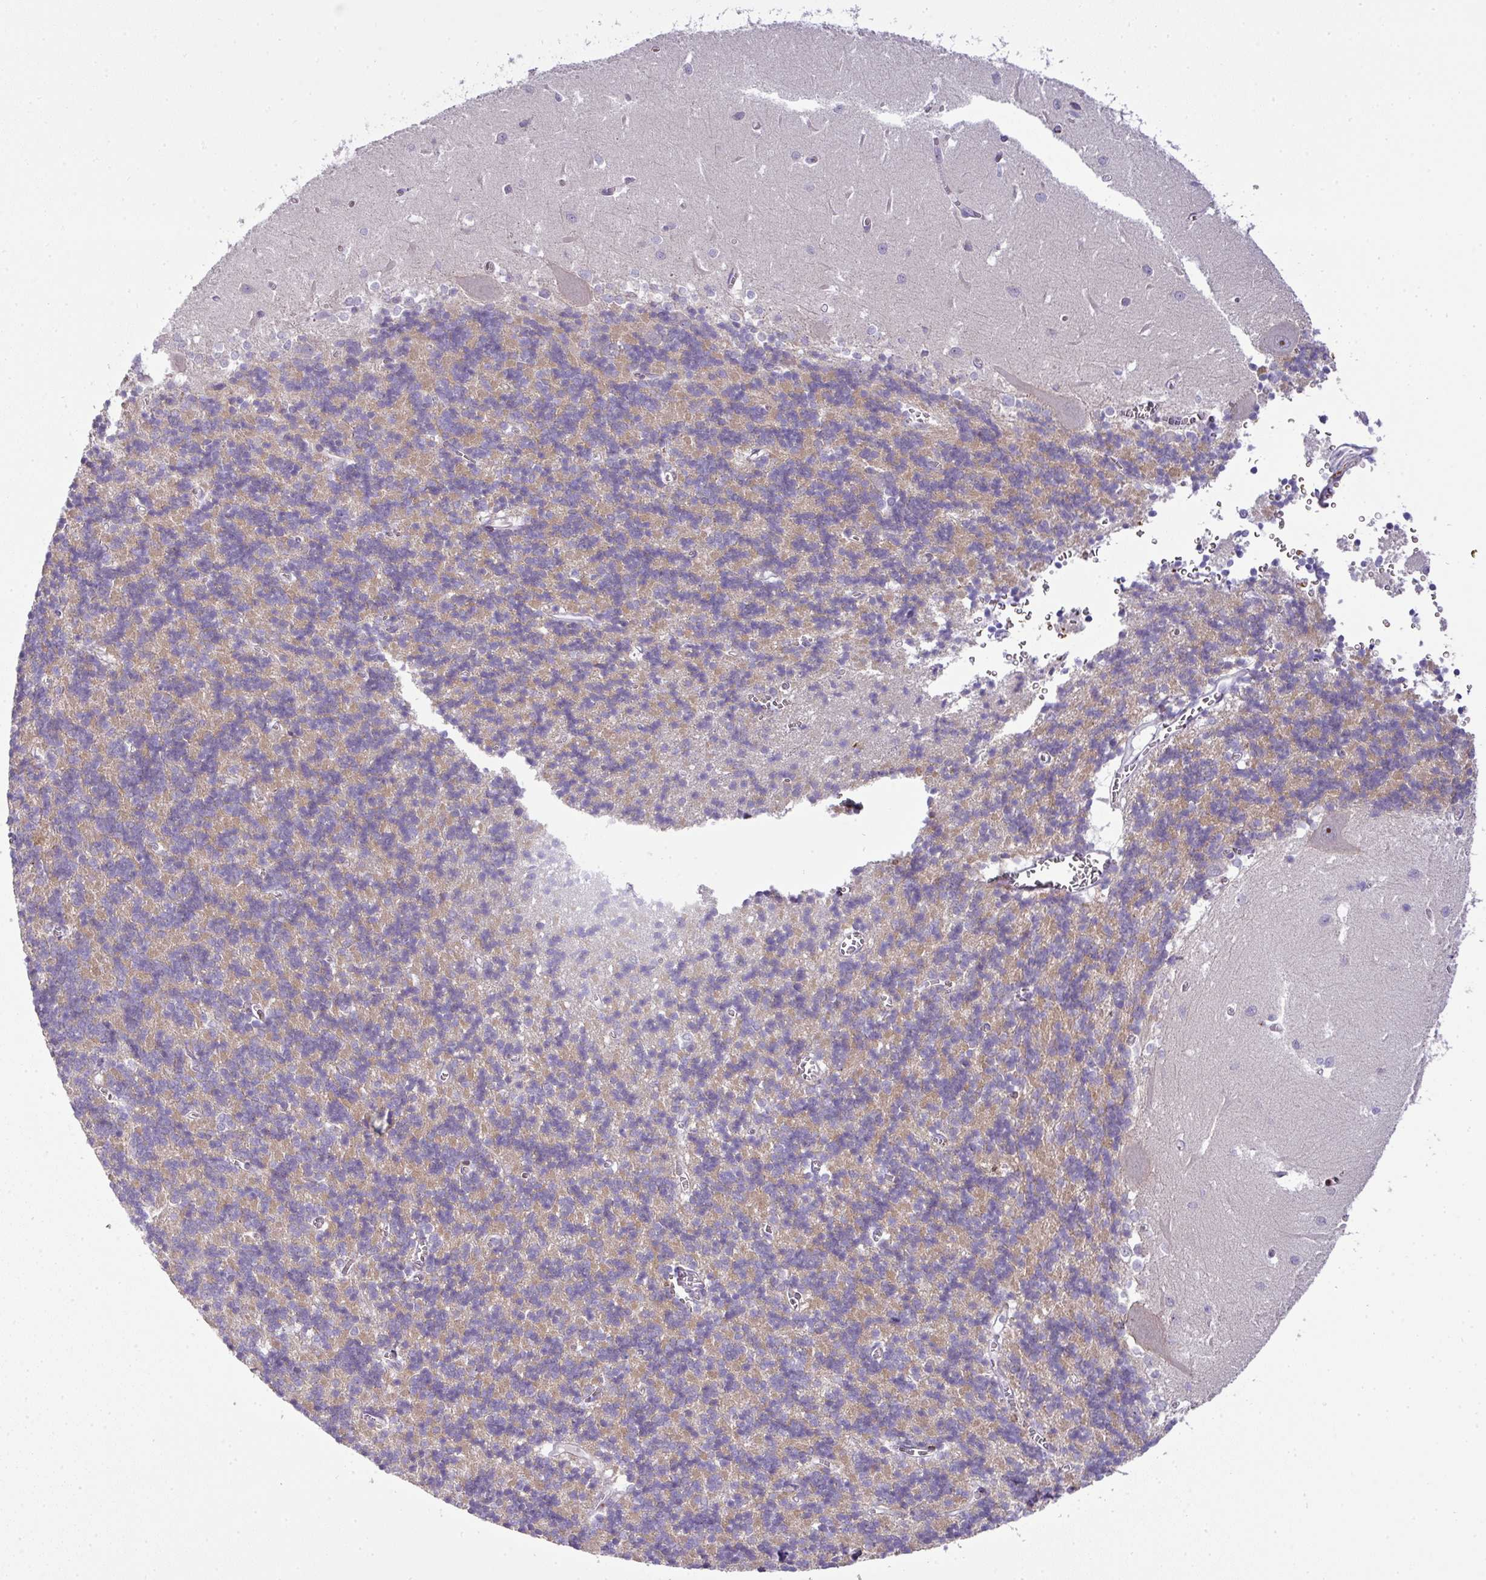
{"staining": {"intensity": "moderate", "quantity": "25%-75%", "location": "cytoplasmic/membranous"}, "tissue": "cerebellum", "cell_type": "Cells in granular layer", "image_type": "normal", "snomed": [{"axis": "morphology", "description": "Normal tissue, NOS"}, {"axis": "topography", "description": "Cerebellum"}], "caption": "Immunohistochemical staining of normal cerebellum exhibits 25%-75% levels of moderate cytoplasmic/membranous protein positivity in about 25%-75% of cells in granular layer.", "gene": "ATP6V1F", "patient": {"sex": "male", "age": 37}}